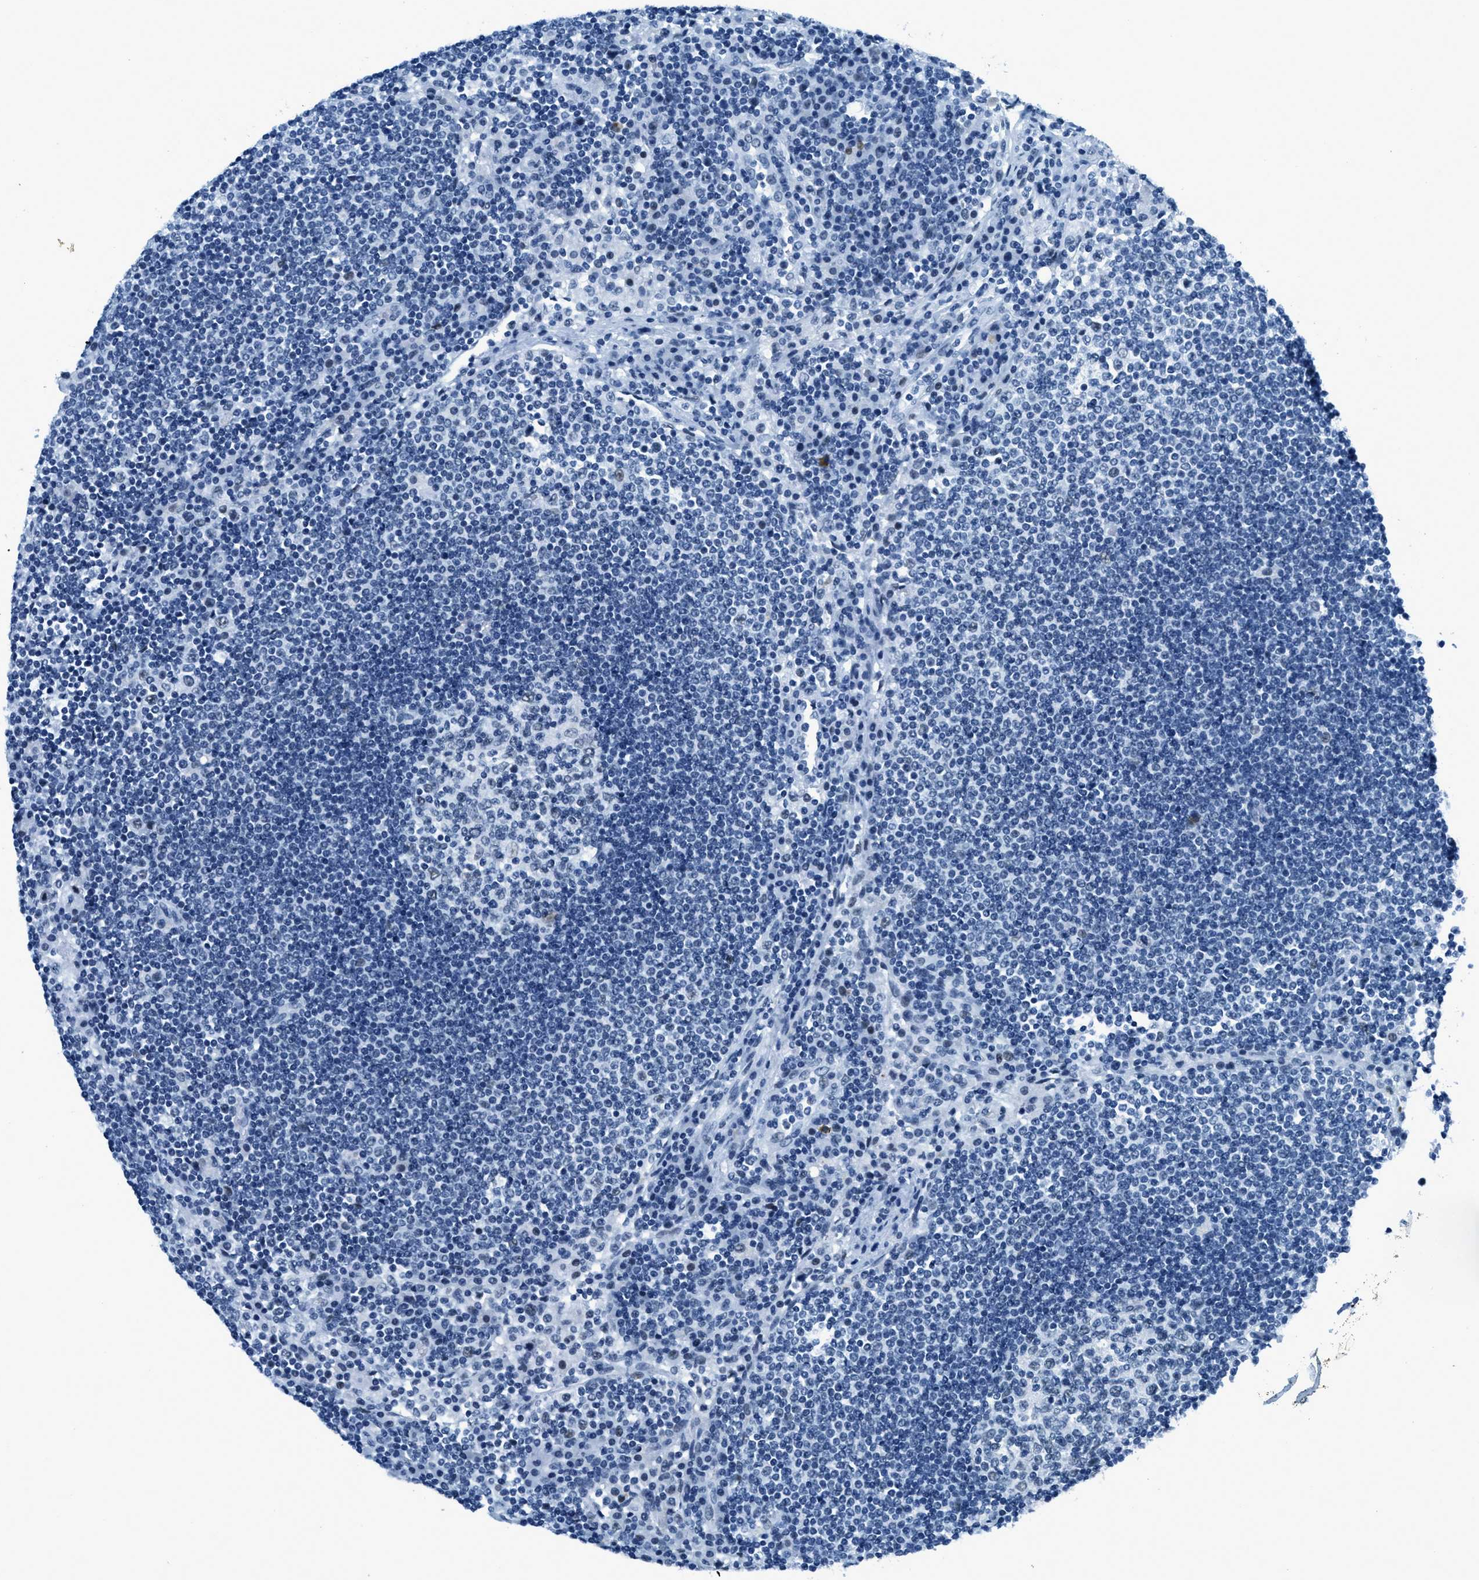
{"staining": {"intensity": "weak", "quantity": "<25%", "location": "nuclear"}, "tissue": "lymph node", "cell_type": "Germinal center cells", "image_type": "normal", "snomed": [{"axis": "morphology", "description": "Normal tissue, NOS"}, {"axis": "topography", "description": "Lymph node"}], "caption": "Immunohistochemistry (IHC) of benign human lymph node exhibits no positivity in germinal center cells.", "gene": "PLA2G2A", "patient": {"sex": "female", "age": 53}}